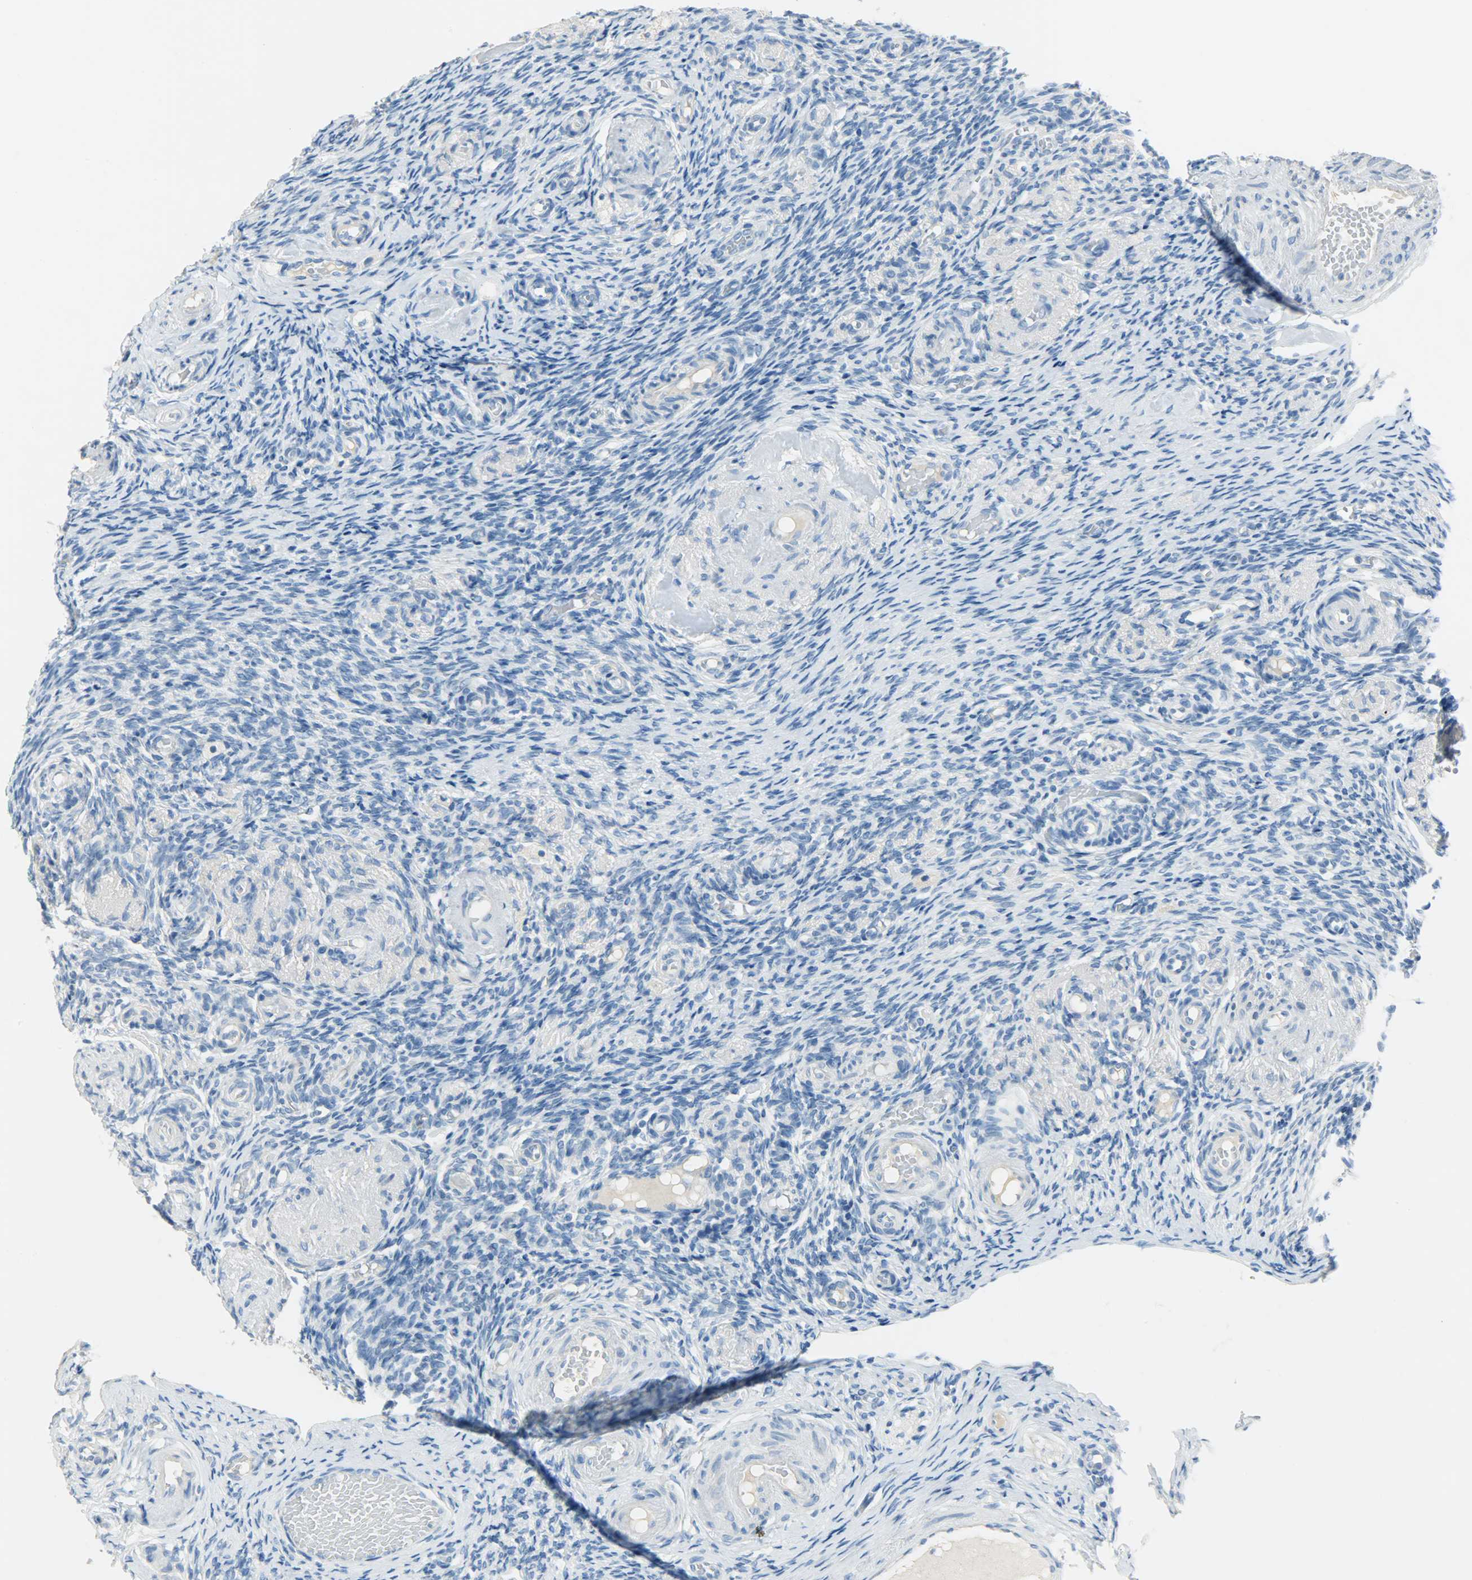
{"staining": {"intensity": "negative", "quantity": "none", "location": "none"}, "tissue": "ovary", "cell_type": "Ovarian stroma cells", "image_type": "normal", "snomed": [{"axis": "morphology", "description": "Normal tissue, NOS"}, {"axis": "topography", "description": "Ovary"}], "caption": "DAB immunohistochemical staining of unremarkable ovary reveals no significant staining in ovarian stroma cells. (Brightfield microscopy of DAB (3,3'-diaminobenzidine) immunohistochemistry at high magnification).", "gene": "PROM1", "patient": {"sex": "female", "age": 60}}